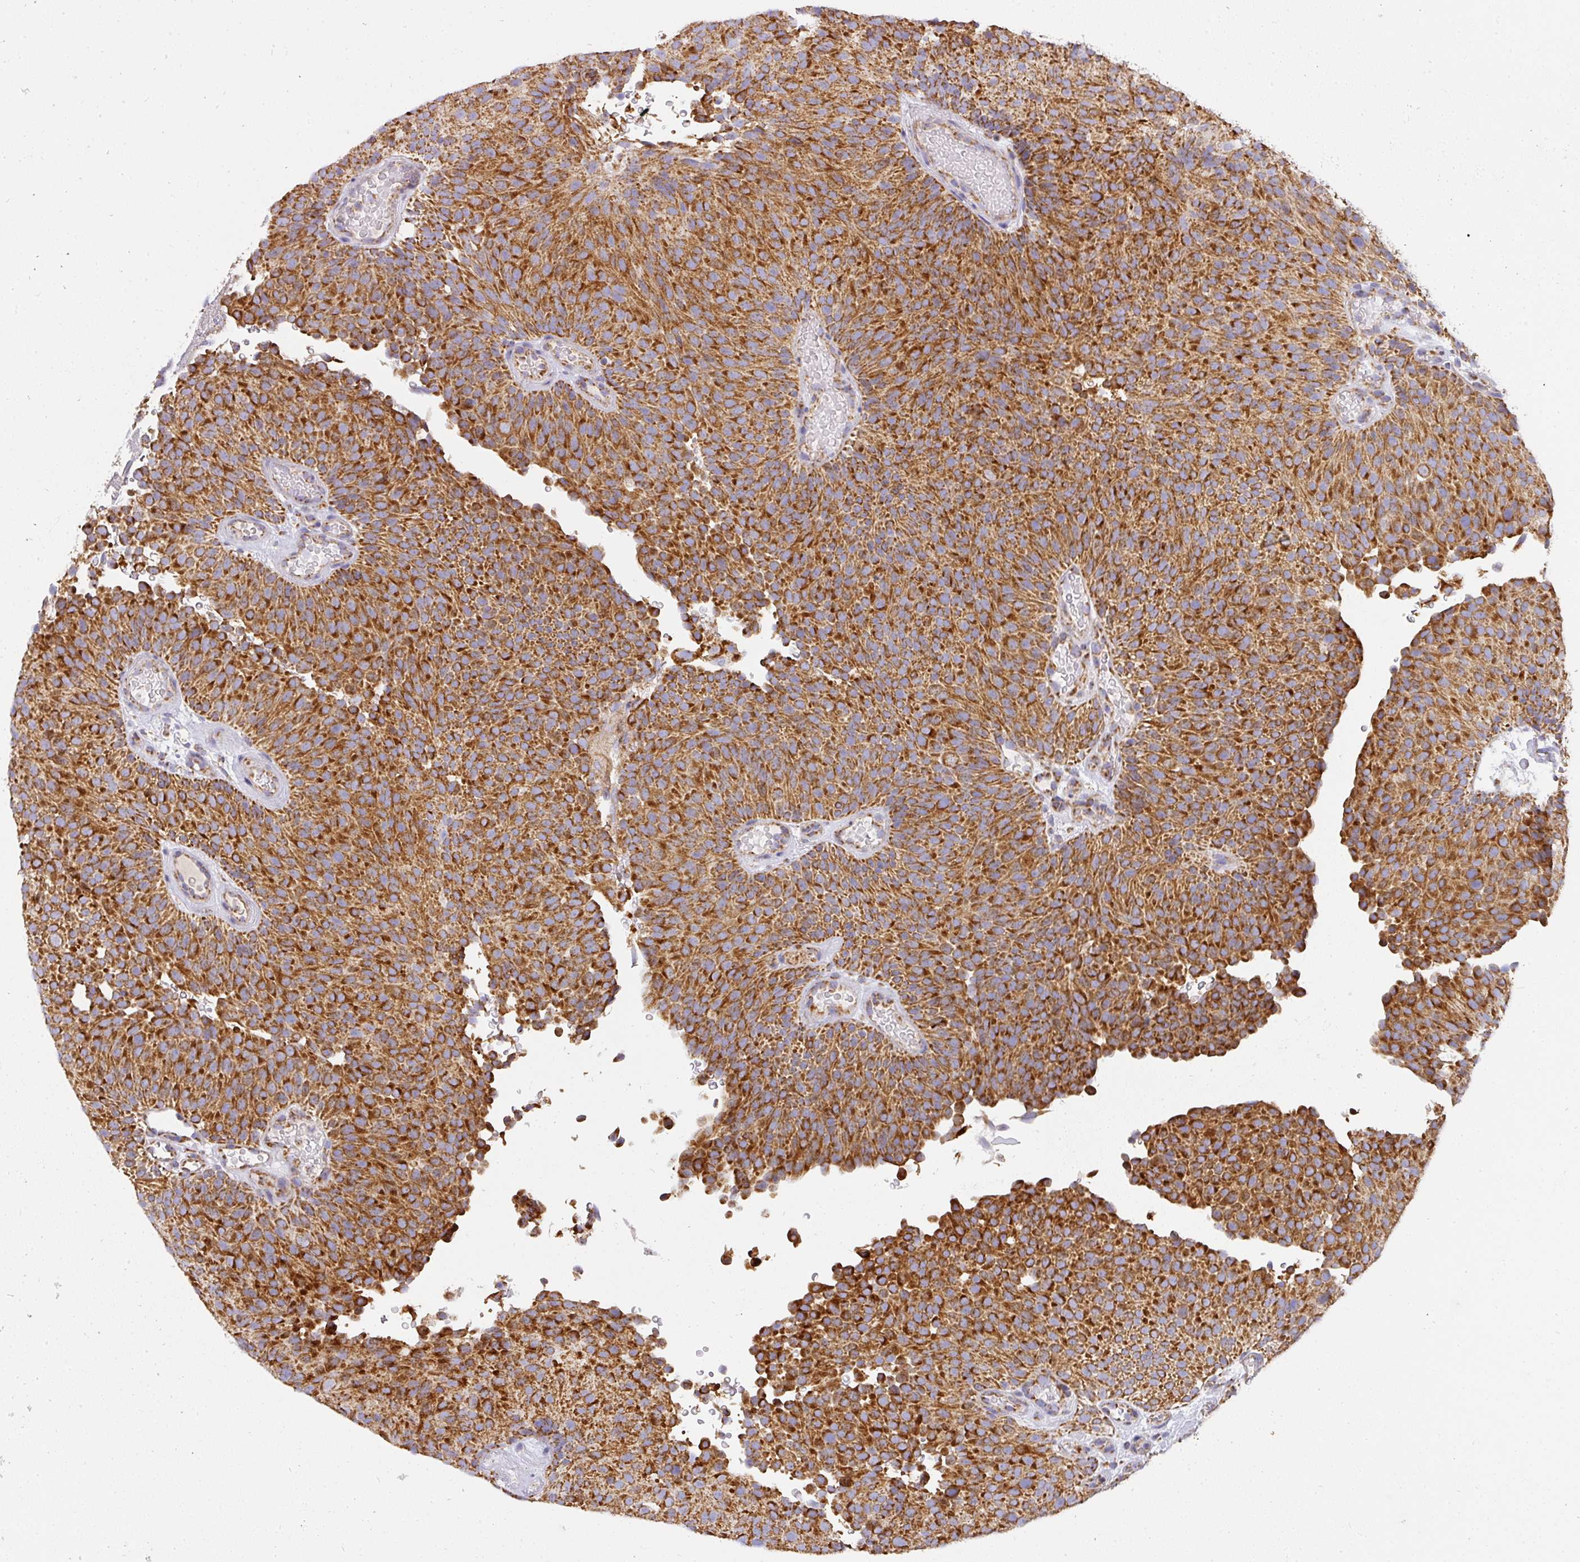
{"staining": {"intensity": "strong", "quantity": ">75%", "location": "cytoplasmic/membranous"}, "tissue": "urothelial cancer", "cell_type": "Tumor cells", "image_type": "cancer", "snomed": [{"axis": "morphology", "description": "Urothelial carcinoma, Low grade"}, {"axis": "topography", "description": "Urinary bladder"}], "caption": "DAB immunohistochemical staining of low-grade urothelial carcinoma displays strong cytoplasmic/membranous protein positivity in approximately >75% of tumor cells.", "gene": "UQCRFS1", "patient": {"sex": "male", "age": 78}}